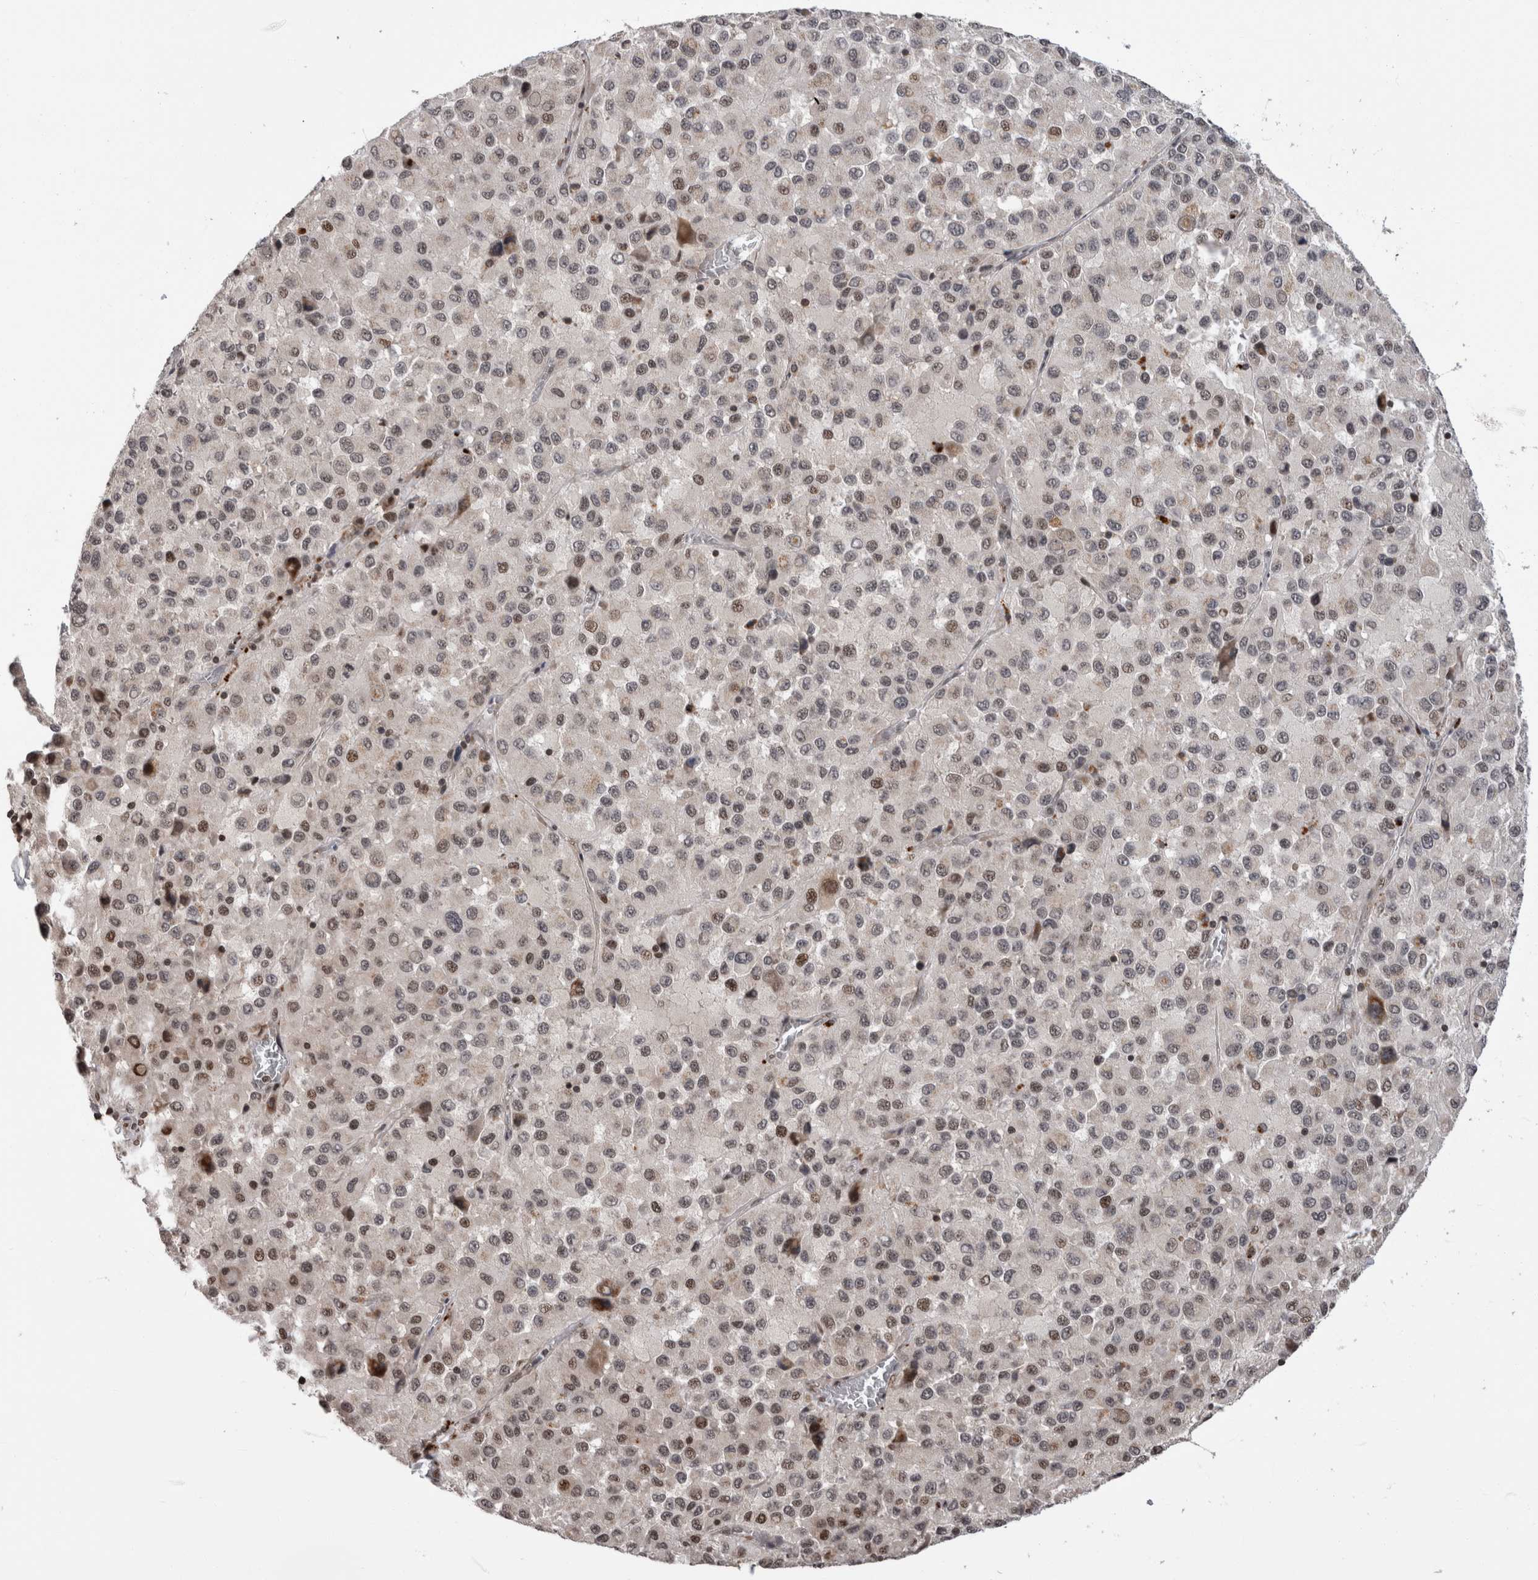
{"staining": {"intensity": "weak", "quantity": "<25%", "location": "nuclear"}, "tissue": "melanoma", "cell_type": "Tumor cells", "image_type": "cancer", "snomed": [{"axis": "morphology", "description": "Malignant melanoma, Metastatic site"}, {"axis": "topography", "description": "Lung"}], "caption": "The micrograph reveals no significant expression in tumor cells of melanoma.", "gene": "ZBTB11", "patient": {"sex": "male", "age": 64}}